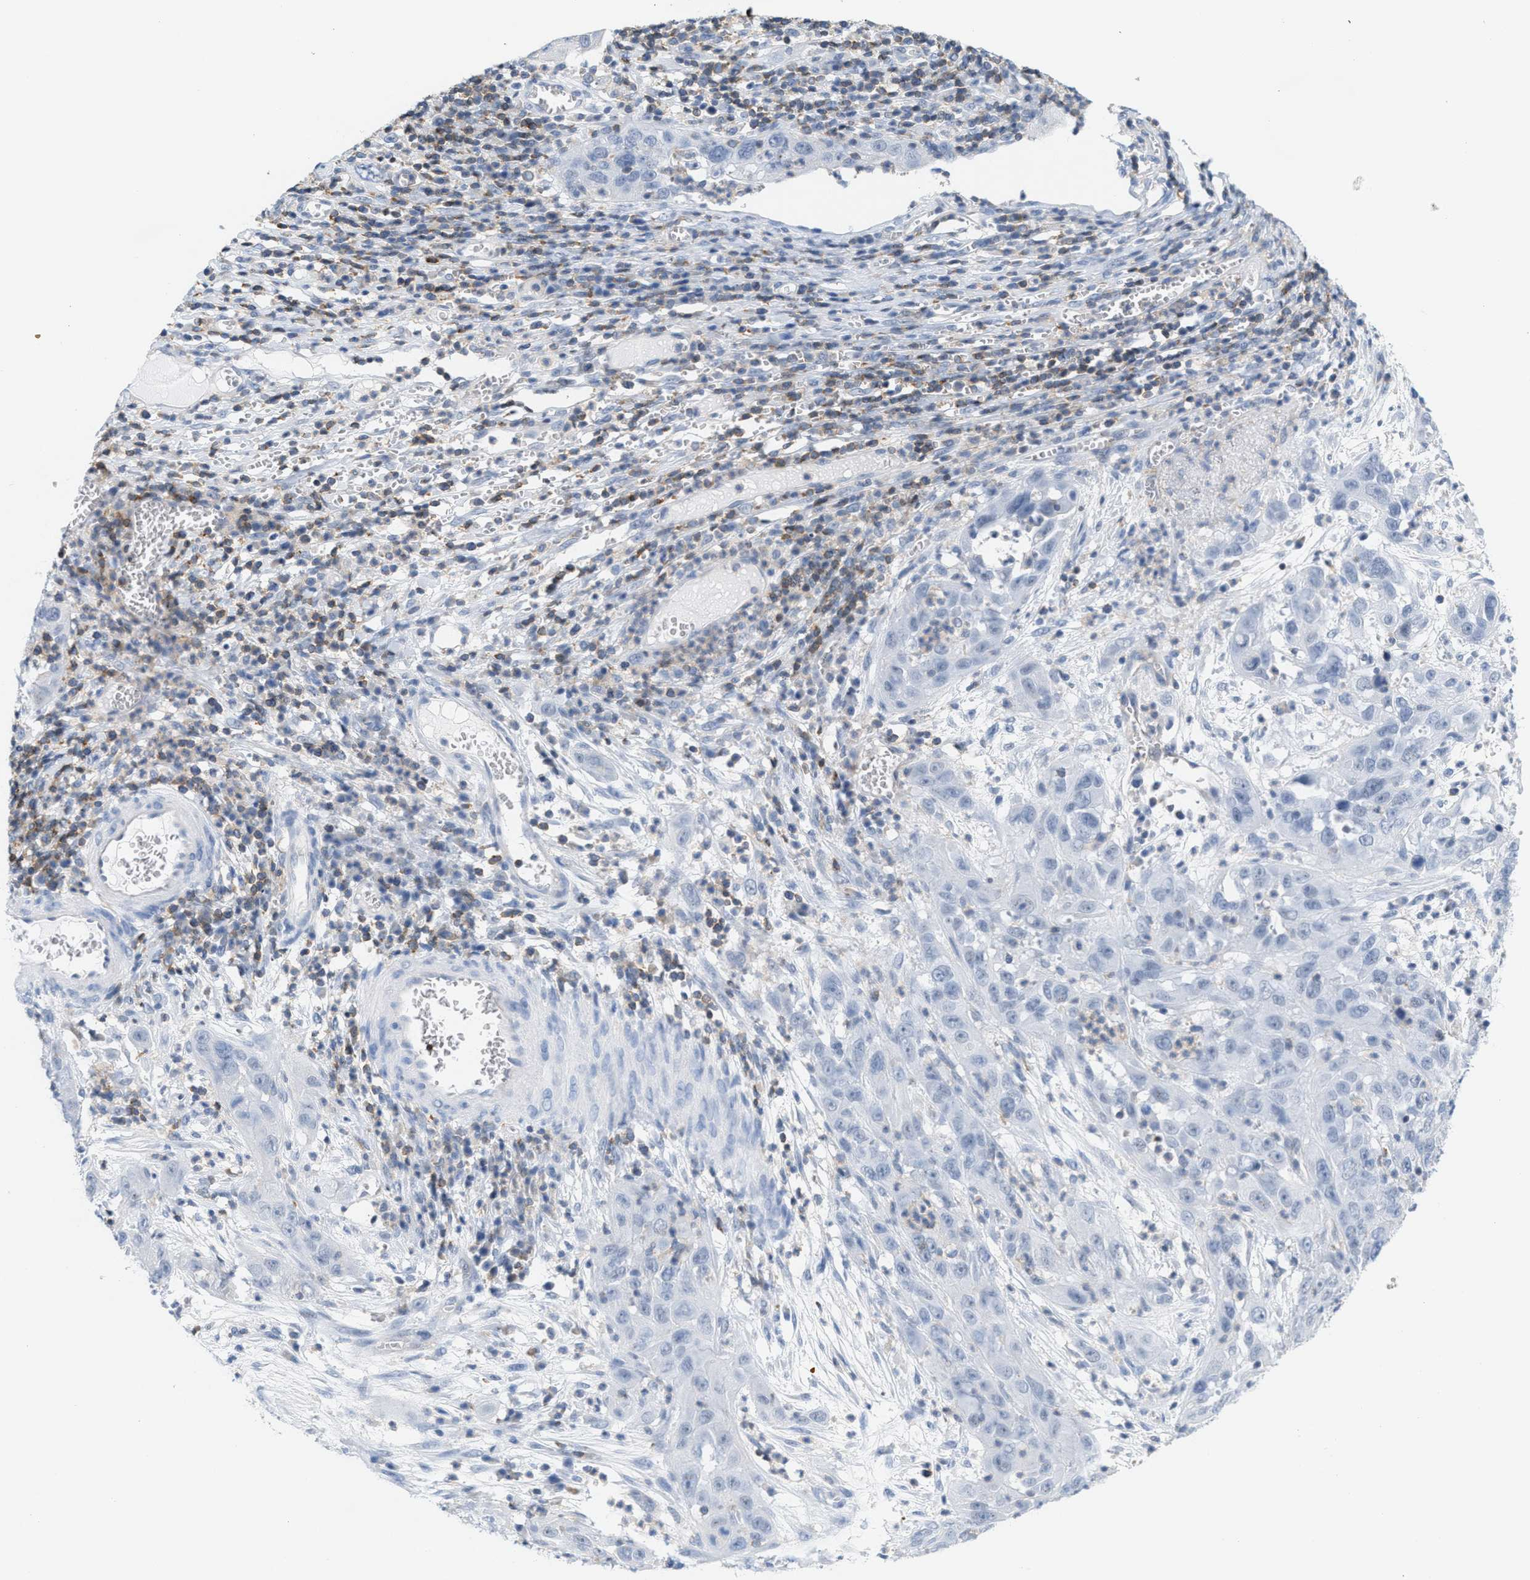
{"staining": {"intensity": "negative", "quantity": "none", "location": "none"}, "tissue": "cervical cancer", "cell_type": "Tumor cells", "image_type": "cancer", "snomed": [{"axis": "morphology", "description": "Squamous cell carcinoma, NOS"}, {"axis": "topography", "description": "Cervix"}], "caption": "This is an immunohistochemistry micrograph of cervical cancer. There is no expression in tumor cells.", "gene": "IL16", "patient": {"sex": "female", "age": 32}}